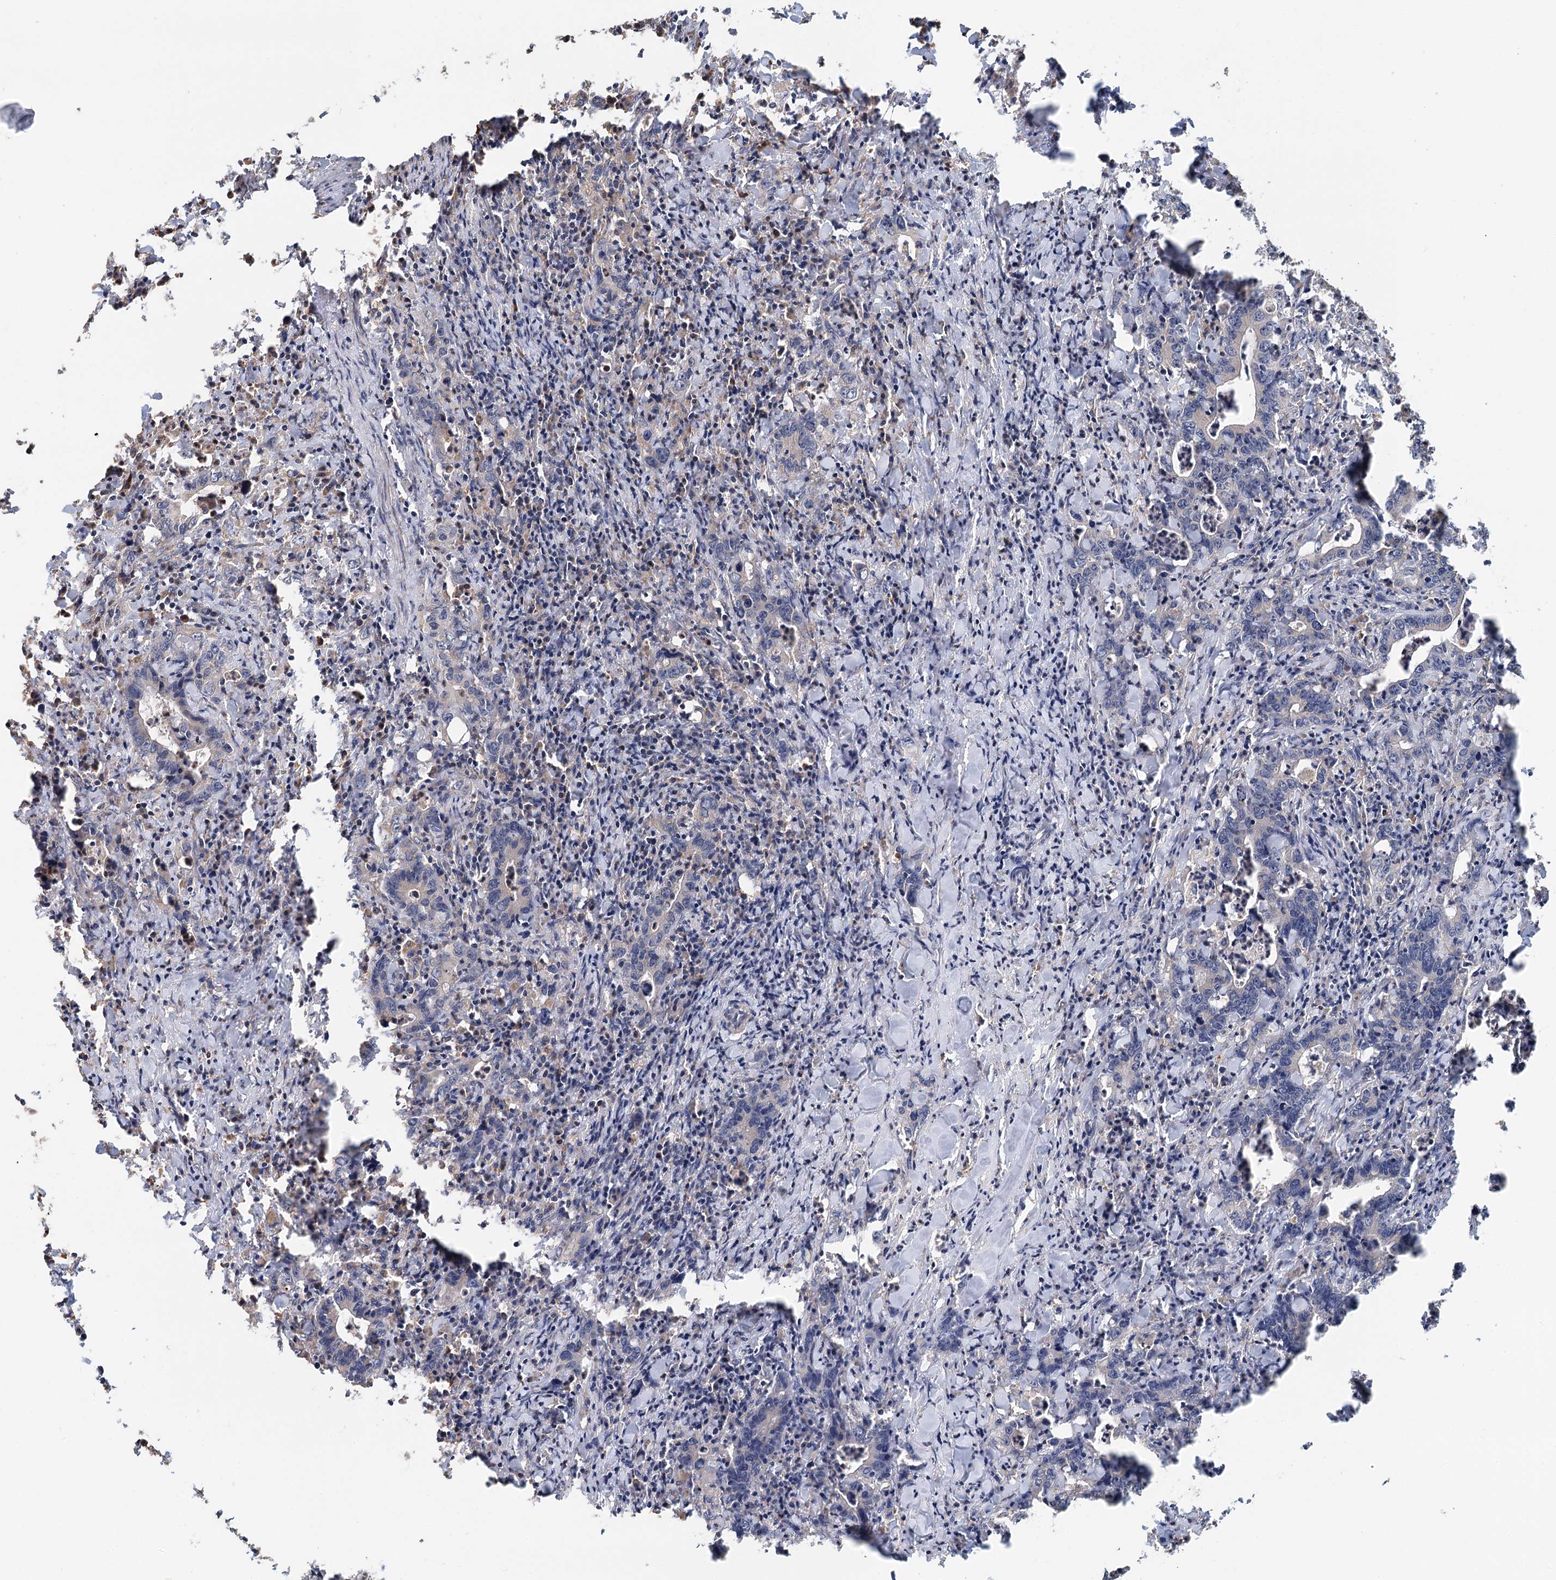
{"staining": {"intensity": "negative", "quantity": "none", "location": "none"}, "tissue": "colorectal cancer", "cell_type": "Tumor cells", "image_type": "cancer", "snomed": [{"axis": "morphology", "description": "Adenocarcinoma, NOS"}, {"axis": "topography", "description": "Colon"}], "caption": "The image exhibits no significant staining in tumor cells of colorectal cancer (adenocarcinoma). (Stains: DAB (3,3'-diaminobenzidine) immunohistochemistry (IHC) with hematoxylin counter stain, Microscopy: brightfield microscopy at high magnification).", "gene": "RNF111", "patient": {"sex": "female", "age": 75}}